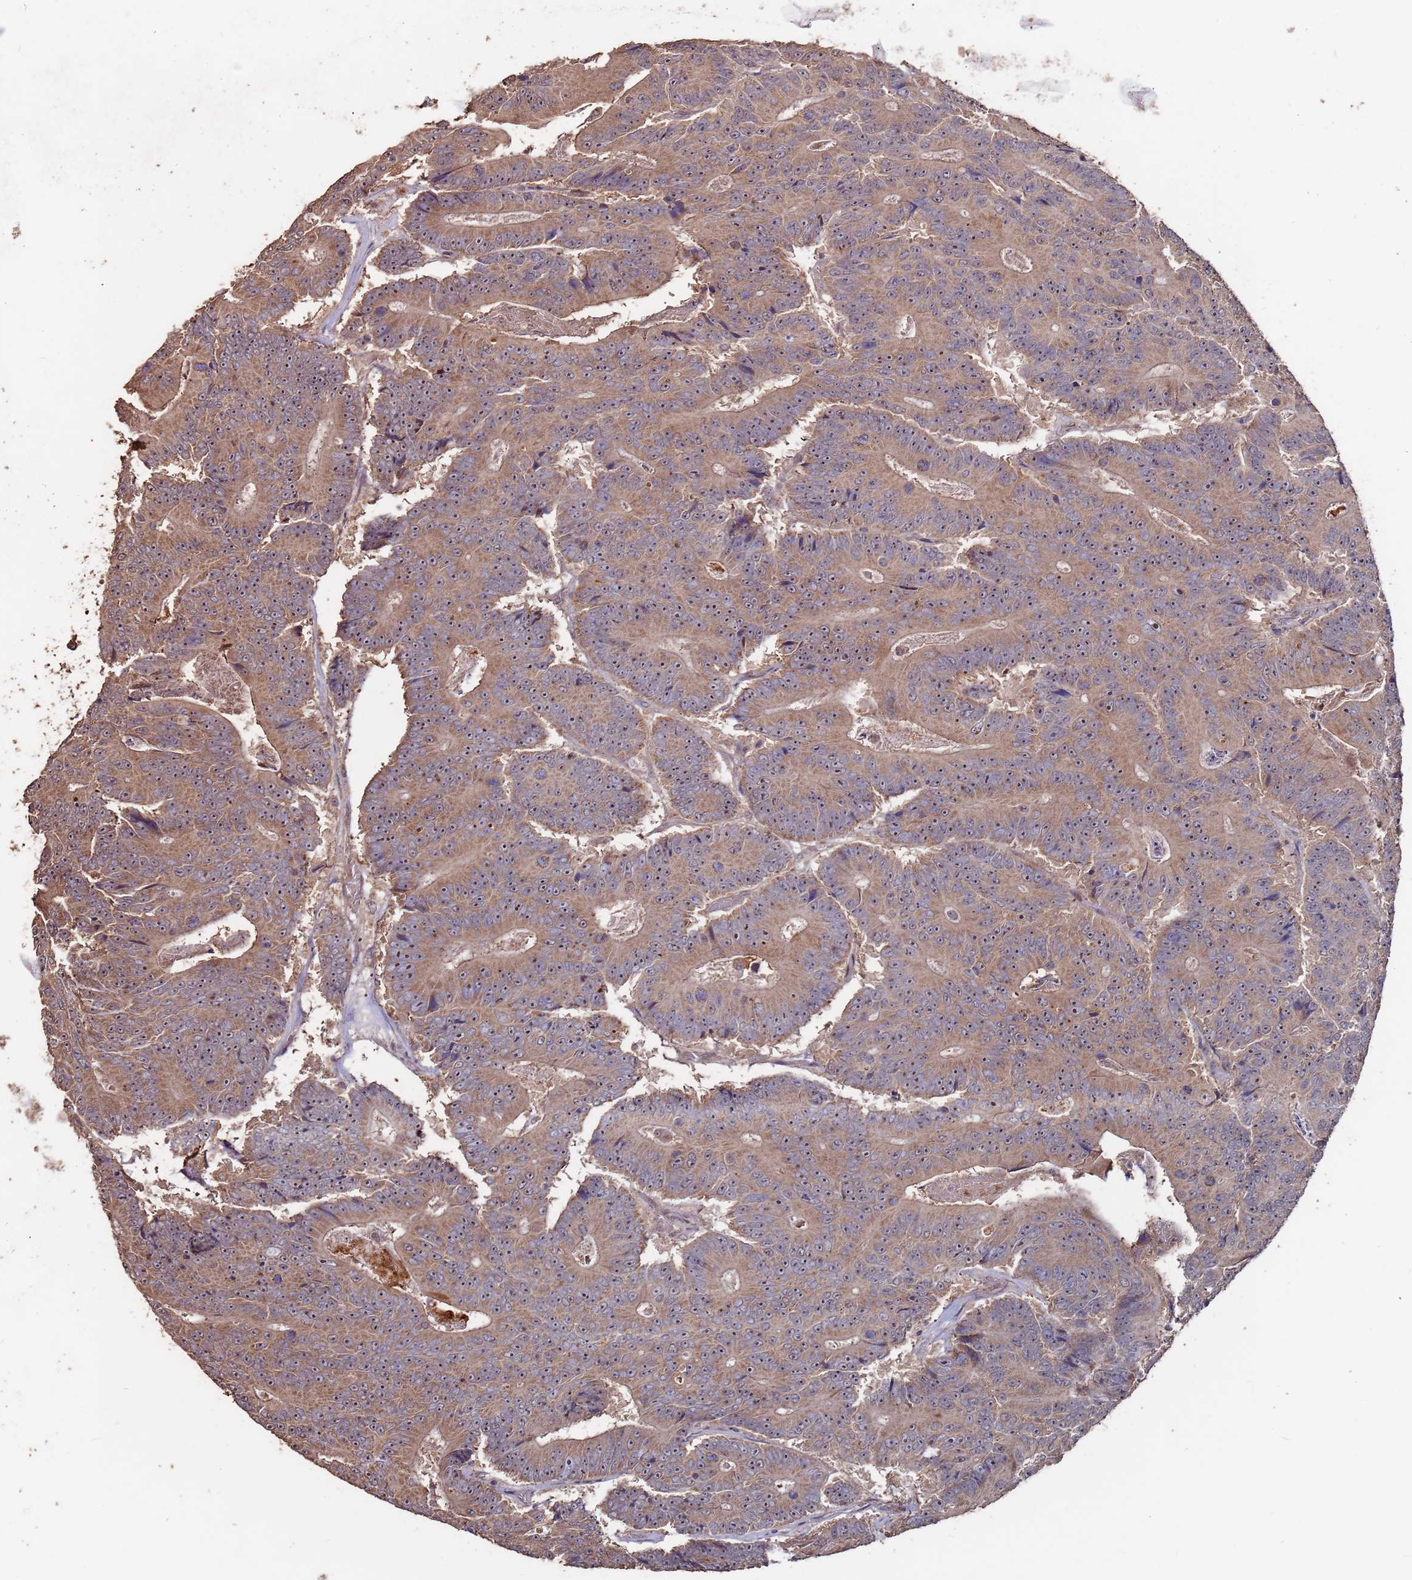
{"staining": {"intensity": "moderate", "quantity": ">75%", "location": "cytoplasmic/membranous"}, "tissue": "colorectal cancer", "cell_type": "Tumor cells", "image_type": "cancer", "snomed": [{"axis": "morphology", "description": "Adenocarcinoma, NOS"}, {"axis": "topography", "description": "Colon"}], "caption": "Immunohistochemical staining of colorectal adenocarcinoma displays medium levels of moderate cytoplasmic/membranous expression in about >75% of tumor cells.", "gene": "PRR7", "patient": {"sex": "male", "age": 83}}